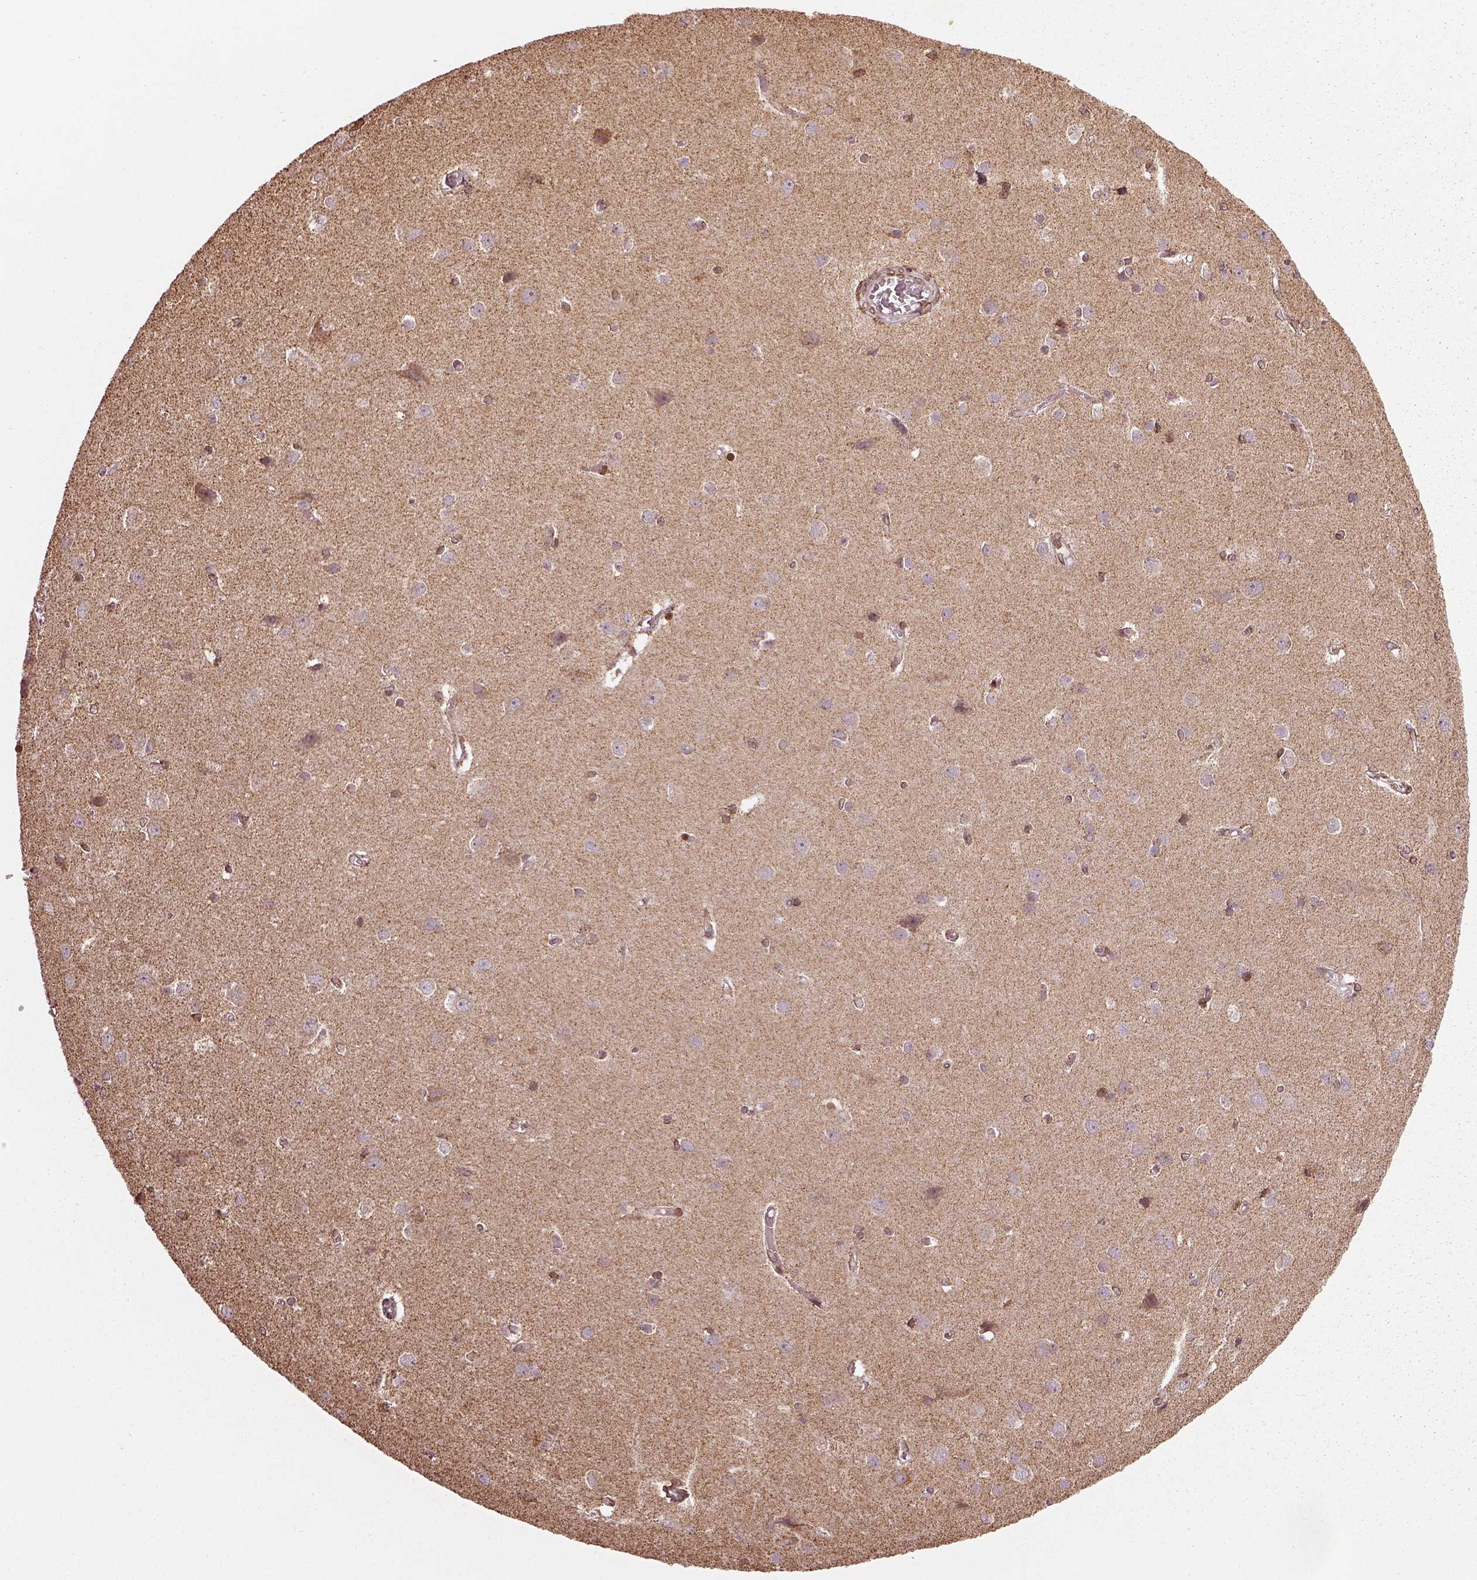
{"staining": {"intensity": "negative", "quantity": "none", "location": "none"}, "tissue": "cerebral cortex", "cell_type": "Endothelial cells", "image_type": "normal", "snomed": [{"axis": "morphology", "description": "Normal tissue, NOS"}, {"axis": "topography", "description": "Cerebral cortex"}], "caption": "Protein analysis of benign cerebral cortex exhibits no significant positivity in endothelial cells. Brightfield microscopy of immunohistochemistry (IHC) stained with DAB (3,3'-diaminobenzidine) (brown) and hematoxylin (blue), captured at high magnification.", "gene": "ACOT2", "patient": {"sex": "male", "age": 37}}